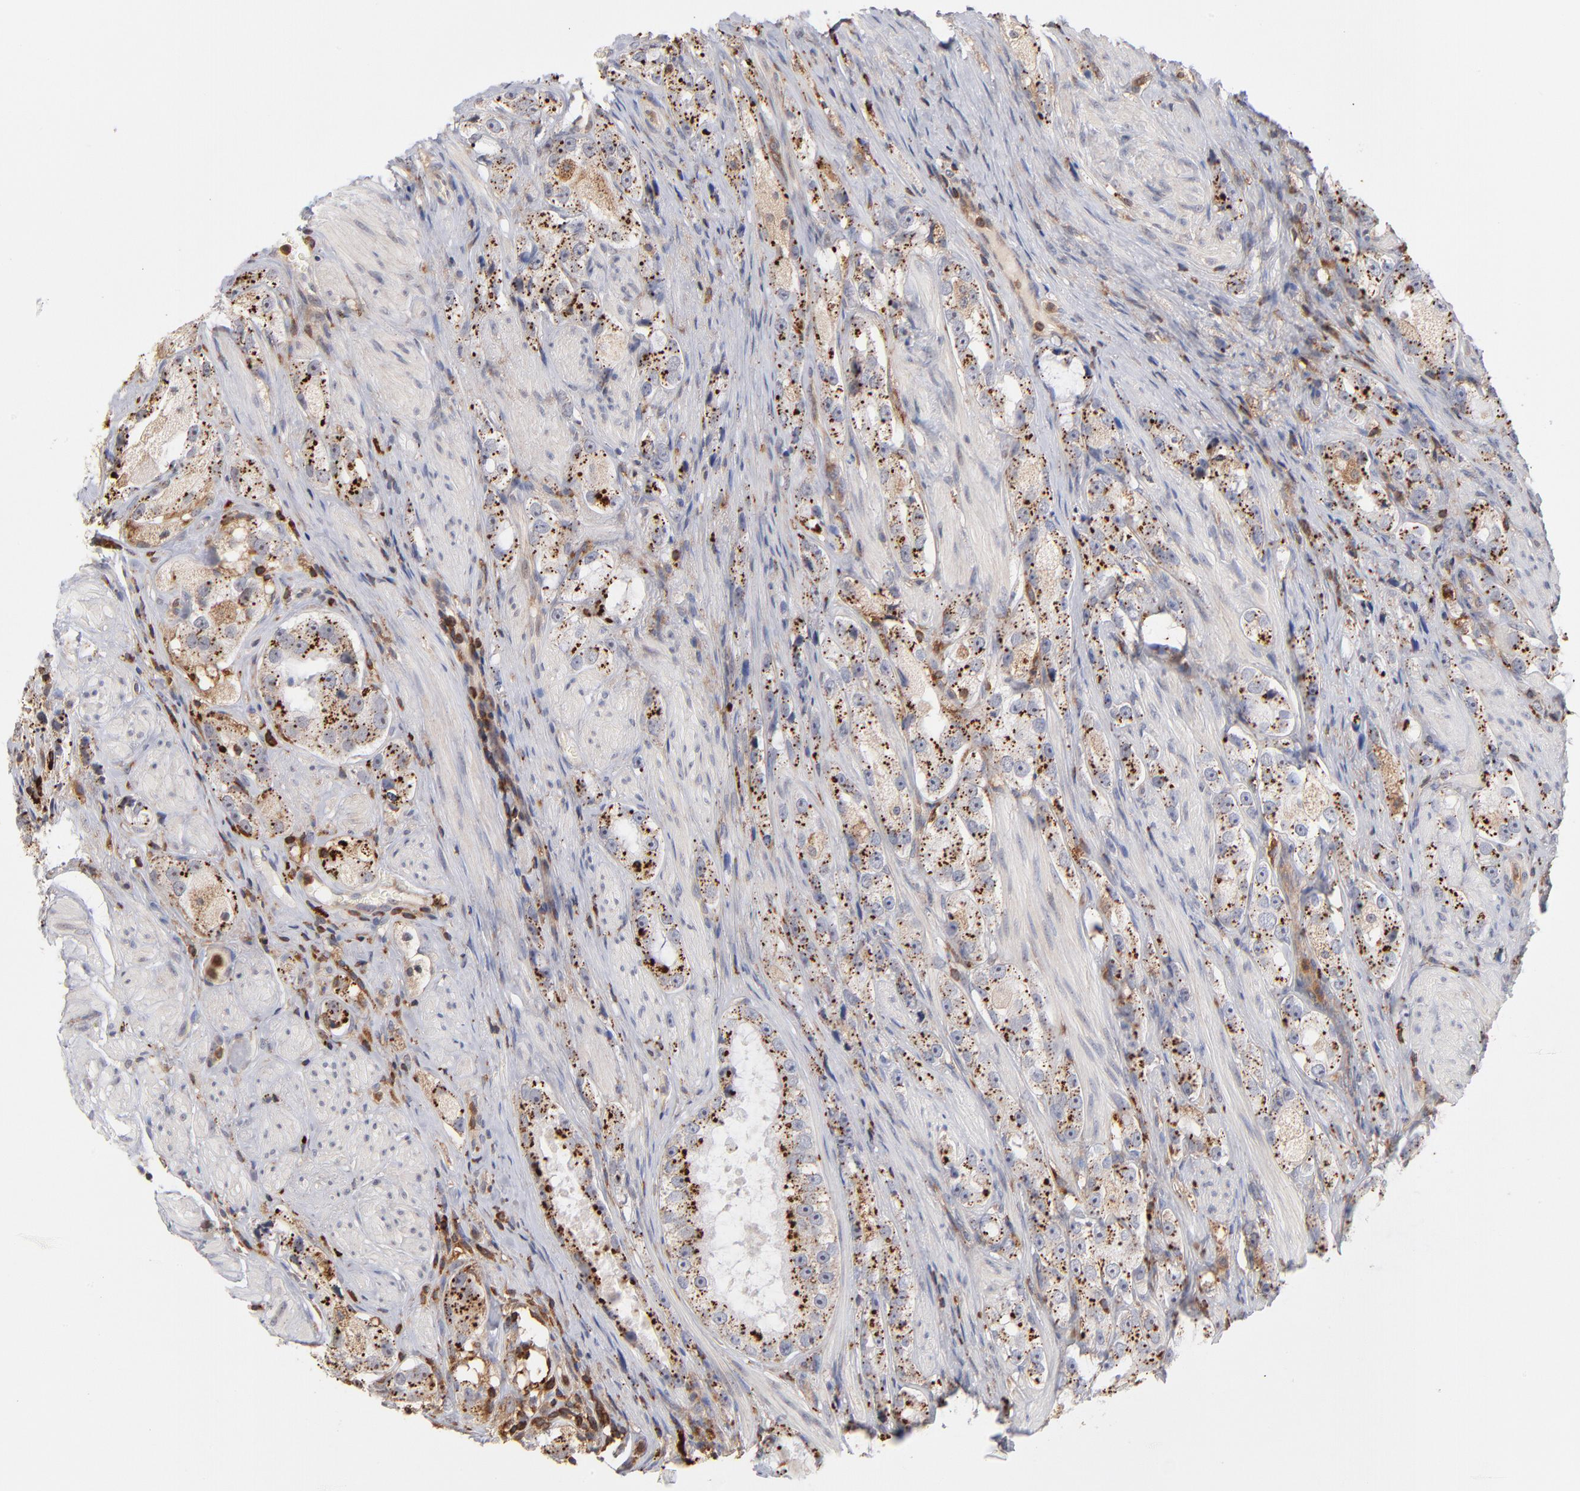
{"staining": {"intensity": "moderate", "quantity": ">75%", "location": "cytoplasmic/membranous"}, "tissue": "prostate cancer", "cell_type": "Tumor cells", "image_type": "cancer", "snomed": [{"axis": "morphology", "description": "Adenocarcinoma, High grade"}, {"axis": "topography", "description": "Prostate"}], "caption": "Protein staining of prostate cancer (adenocarcinoma (high-grade)) tissue shows moderate cytoplasmic/membranous positivity in about >75% of tumor cells.", "gene": "WIPF1", "patient": {"sex": "male", "age": 63}}